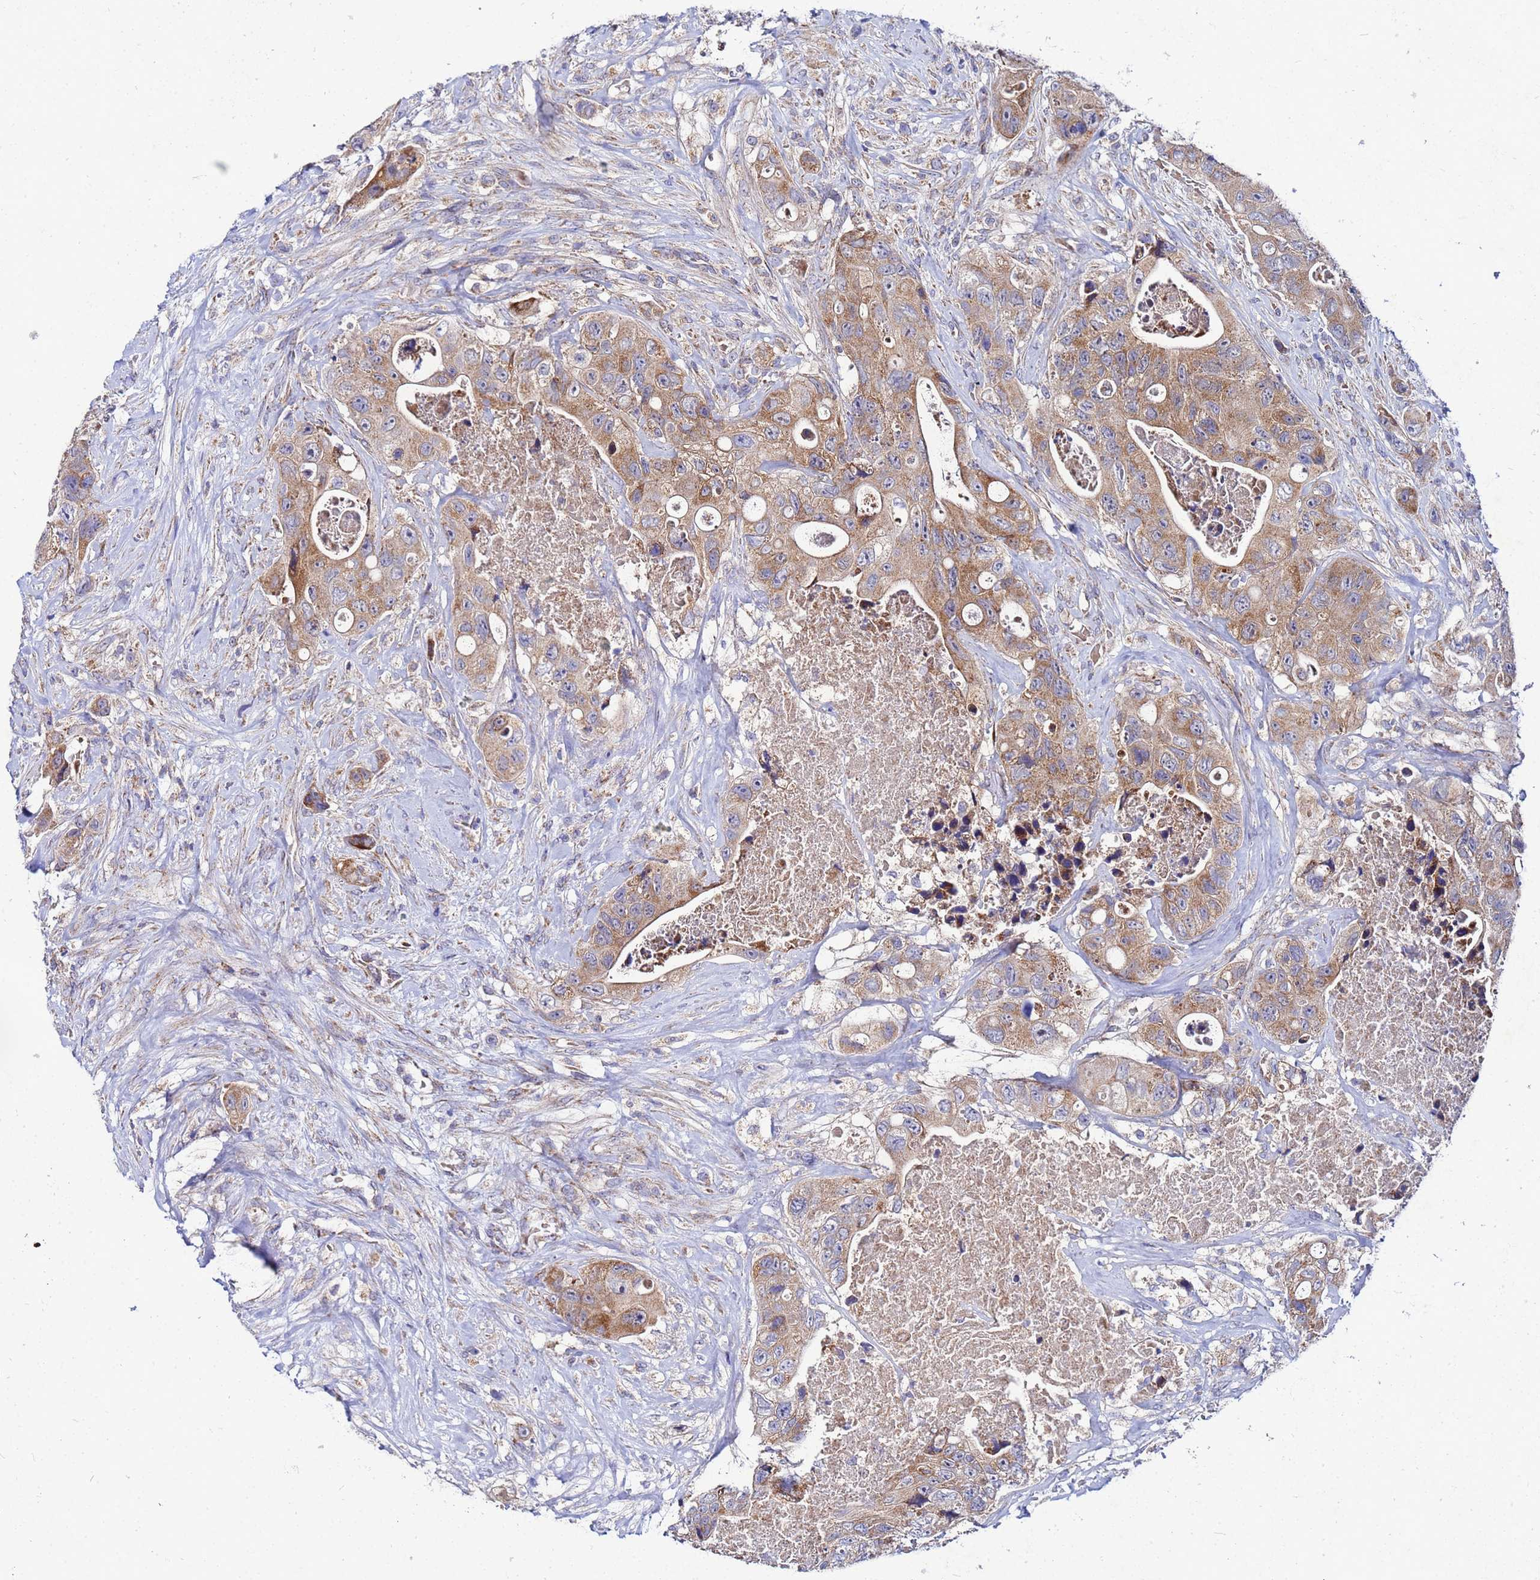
{"staining": {"intensity": "moderate", "quantity": ">75%", "location": "cytoplasmic/membranous"}, "tissue": "colorectal cancer", "cell_type": "Tumor cells", "image_type": "cancer", "snomed": [{"axis": "morphology", "description": "Adenocarcinoma, NOS"}, {"axis": "topography", "description": "Colon"}], "caption": "The histopathology image displays immunohistochemical staining of adenocarcinoma (colorectal). There is moderate cytoplasmic/membranous expression is appreciated in approximately >75% of tumor cells. (Stains: DAB in brown, nuclei in blue, Microscopy: brightfield microscopy at high magnification).", "gene": "FAHD2A", "patient": {"sex": "female", "age": 46}}